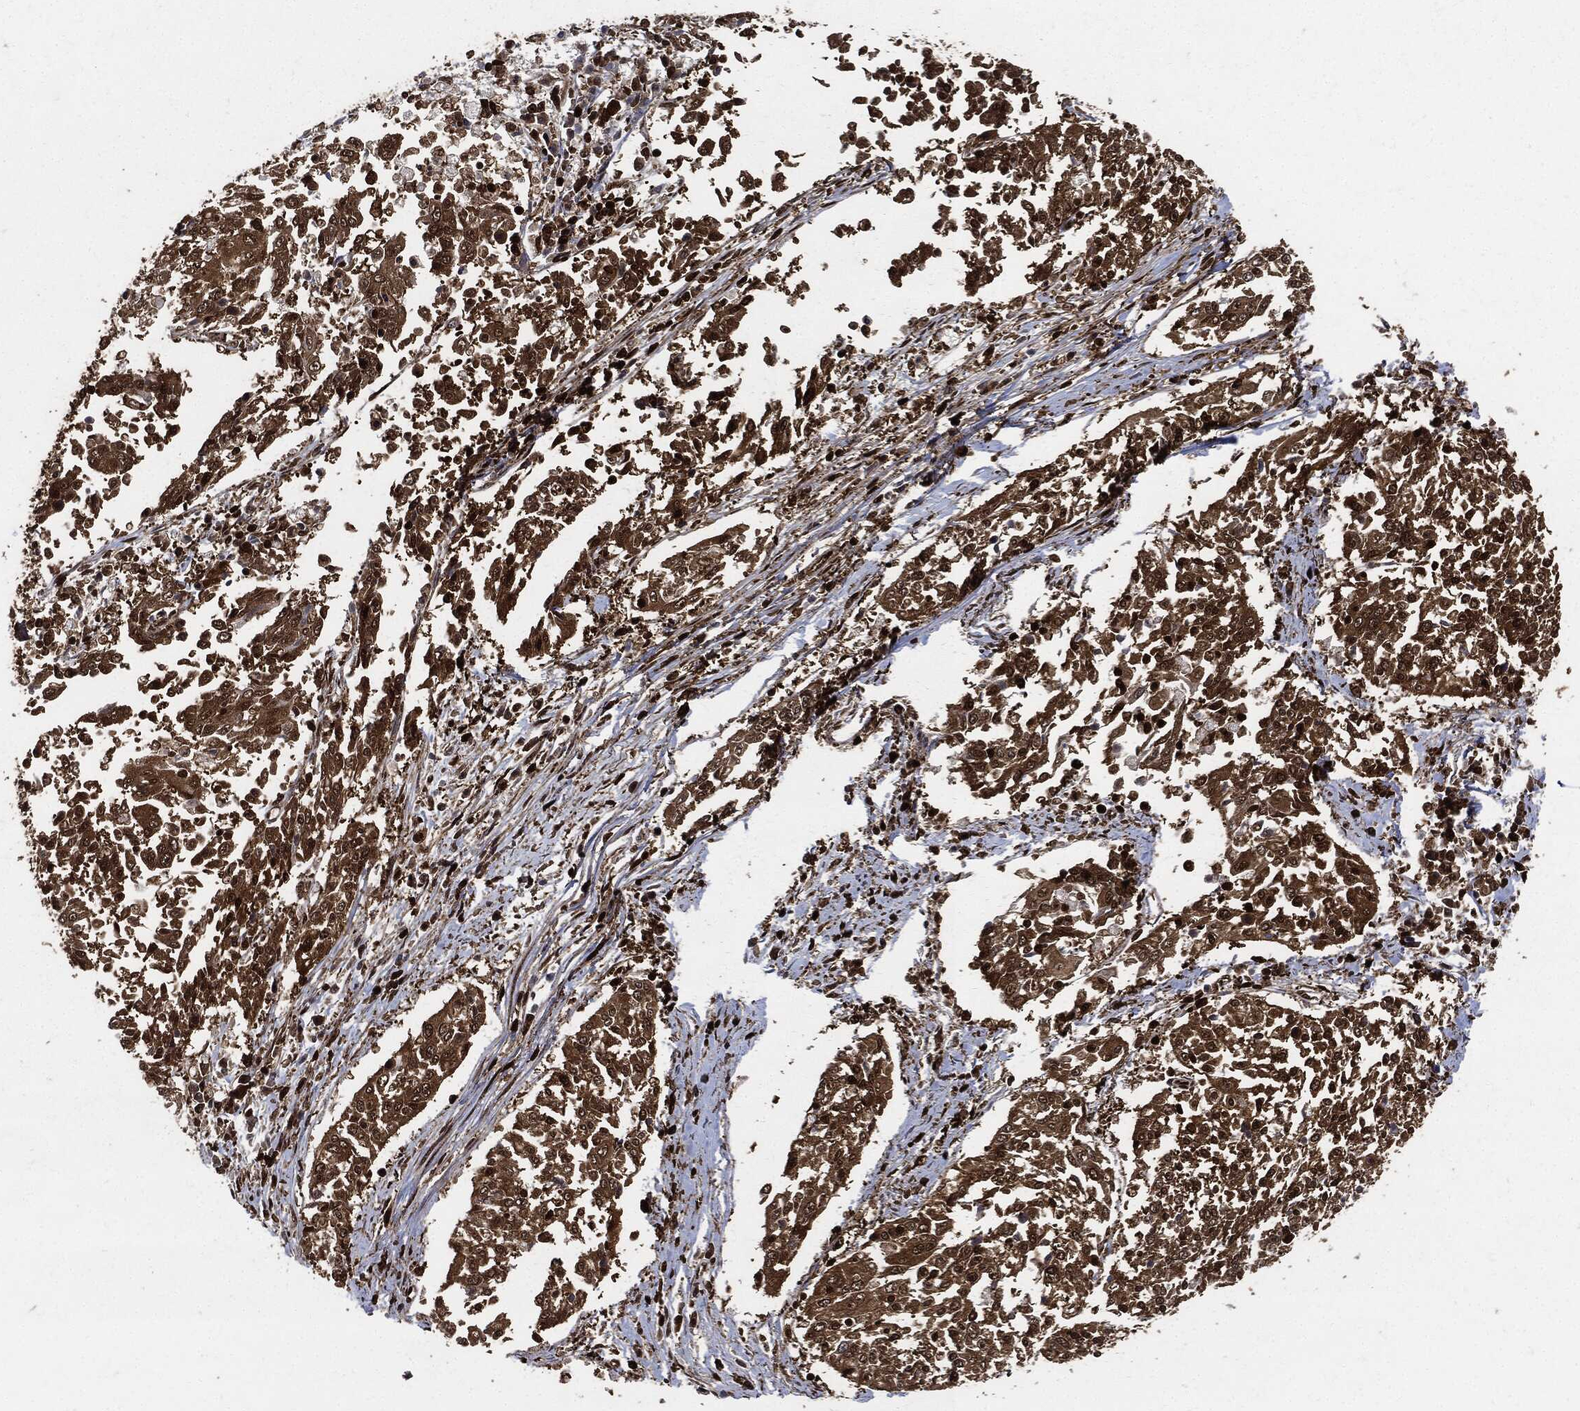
{"staining": {"intensity": "moderate", "quantity": ">75%", "location": "cytoplasmic/membranous"}, "tissue": "cervical cancer", "cell_type": "Tumor cells", "image_type": "cancer", "snomed": [{"axis": "morphology", "description": "Squamous cell carcinoma, NOS"}, {"axis": "topography", "description": "Cervix"}], "caption": "Immunohistochemistry (IHC) staining of cervical squamous cell carcinoma, which demonstrates medium levels of moderate cytoplasmic/membranous staining in about >75% of tumor cells indicating moderate cytoplasmic/membranous protein staining. The staining was performed using DAB (brown) for protein detection and nuclei were counterstained in hematoxylin (blue).", "gene": "YWHAB", "patient": {"sex": "female", "age": 41}}